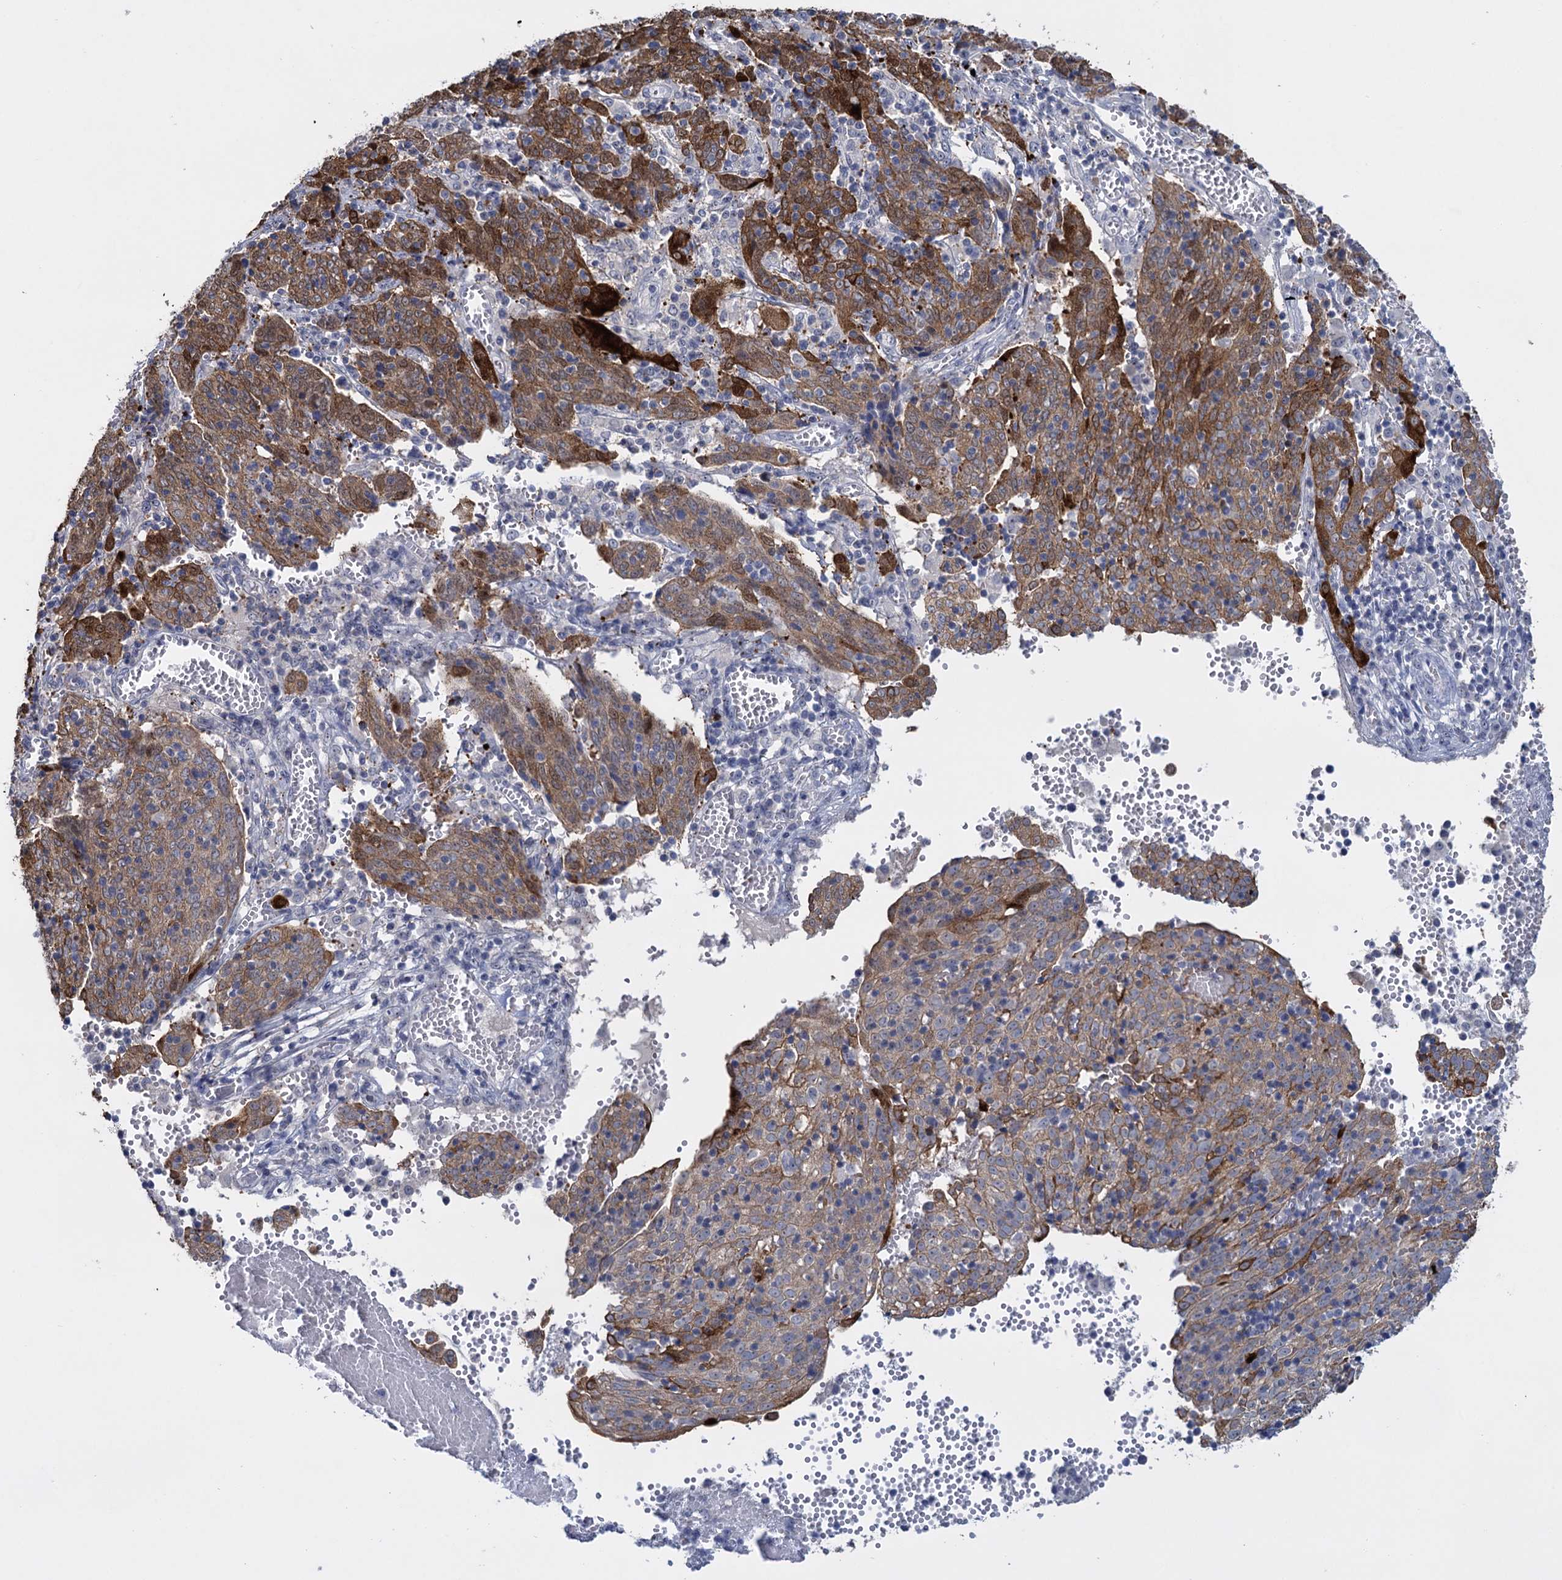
{"staining": {"intensity": "moderate", "quantity": ">75%", "location": "cytoplasmic/membranous,nuclear"}, "tissue": "cervical cancer", "cell_type": "Tumor cells", "image_type": "cancer", "snomed": [{"axis": "morphology", "description": "Squamous cell carcinoma, NOS"}, {"axis": "topography", "description": "Cervix"}], "caption": "Cervical cancer (squamous cell carcinoma) was stained to show a protein in brown. There is medium levels of moderate cytoplasmic/membranous and nuclear positivity in about >75% of tumor cells.", "gene": "SFN", "patient": {"sex": "female", "age": 67}}